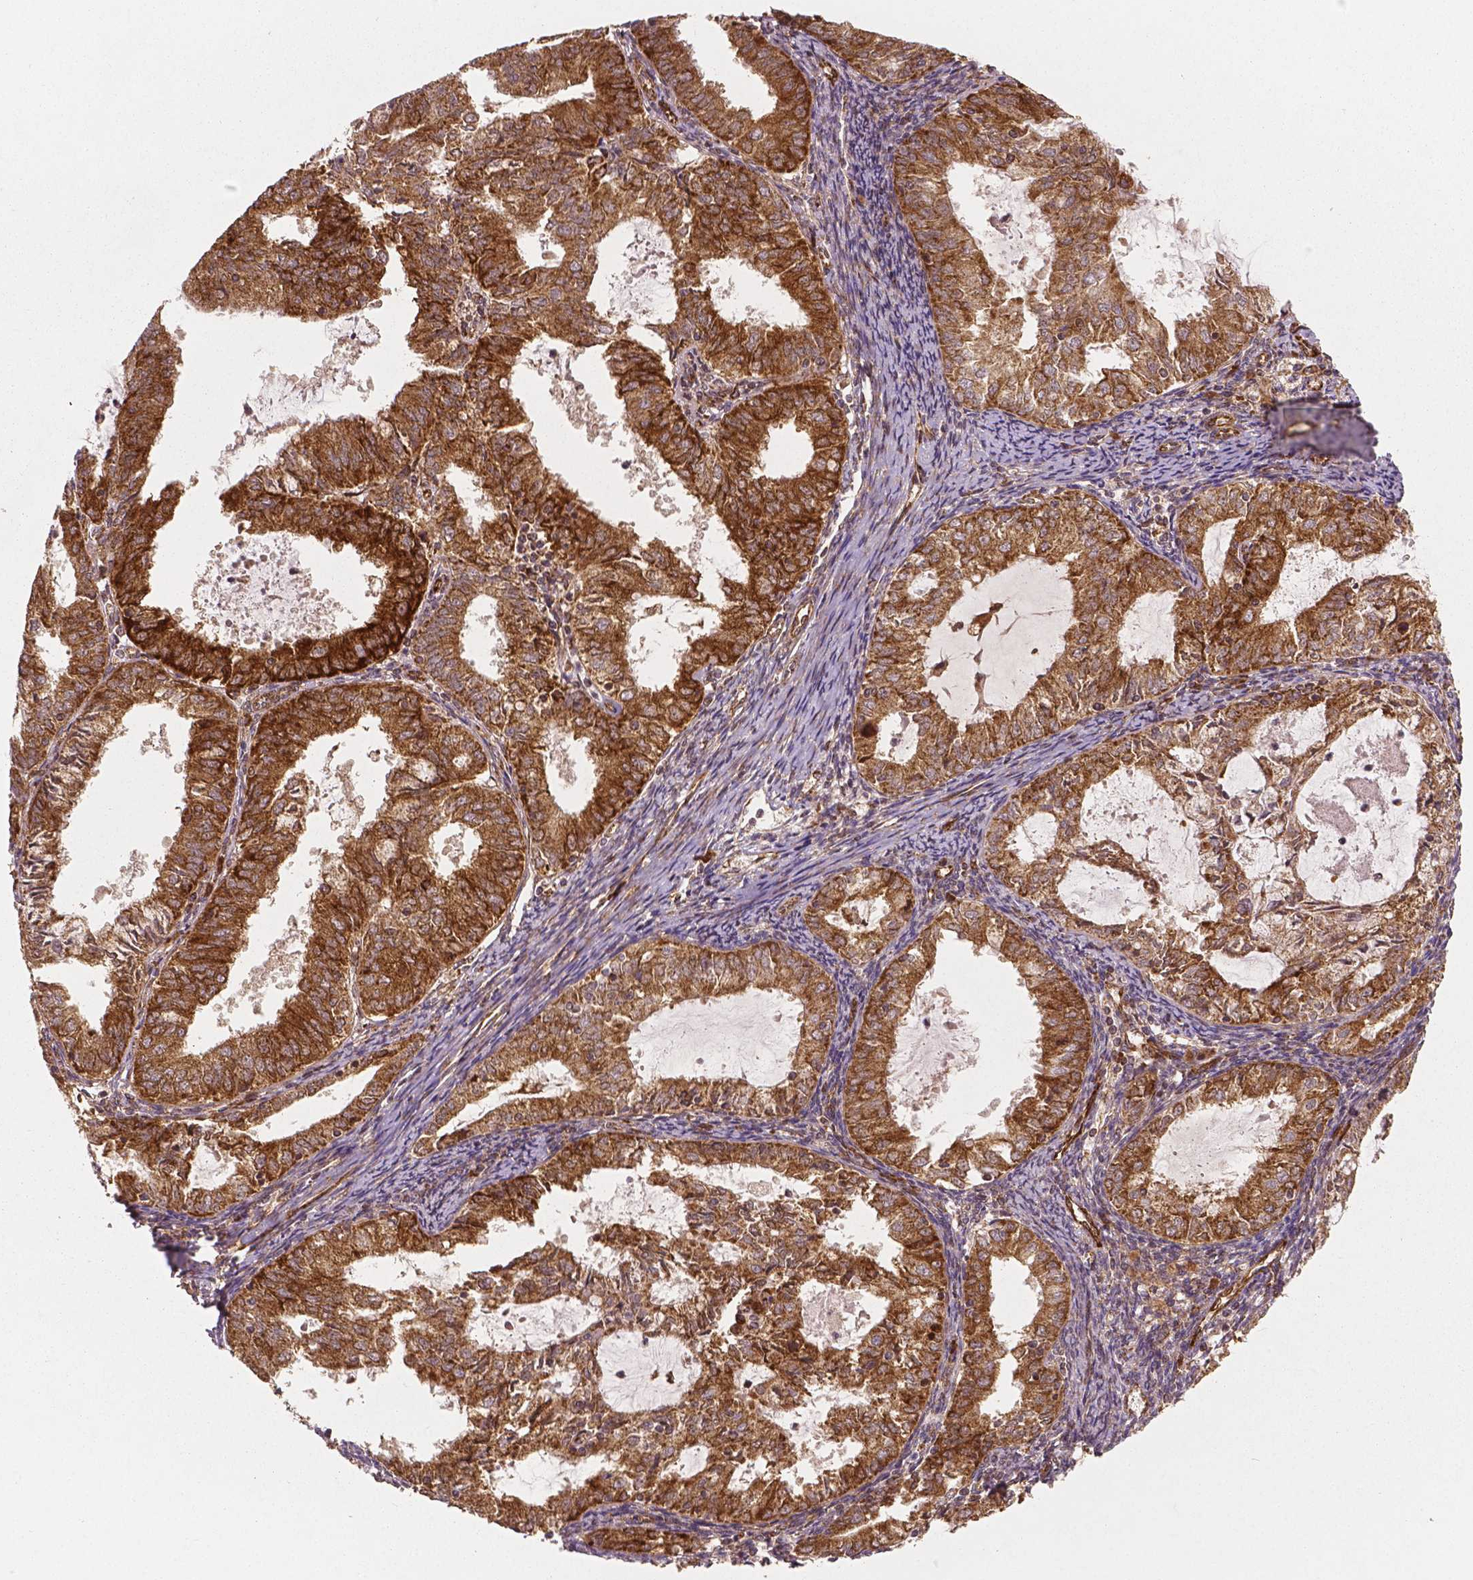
{"staining": {"intensity": "strong", "quantity": ">75%", "location": "cytoplasmic/membranous"}, "tissue": "endometrial cancer", "cell_type": "Tumor cells", "image_type": "cancer", "snomed": [{"axis": "morphology", "description": "Adenocarcinoma, NOS"}, {"axis": "topography", "description": "Endometrium"}], "caption": "A high amount of strong cytoplasmic/membranous expression is identified in about >75% of tumor cells in endometrial cancer (adenocarcinoma) tissue.", "gene": "PGAM5", "patient": {"sex": "female", "age": 57}}